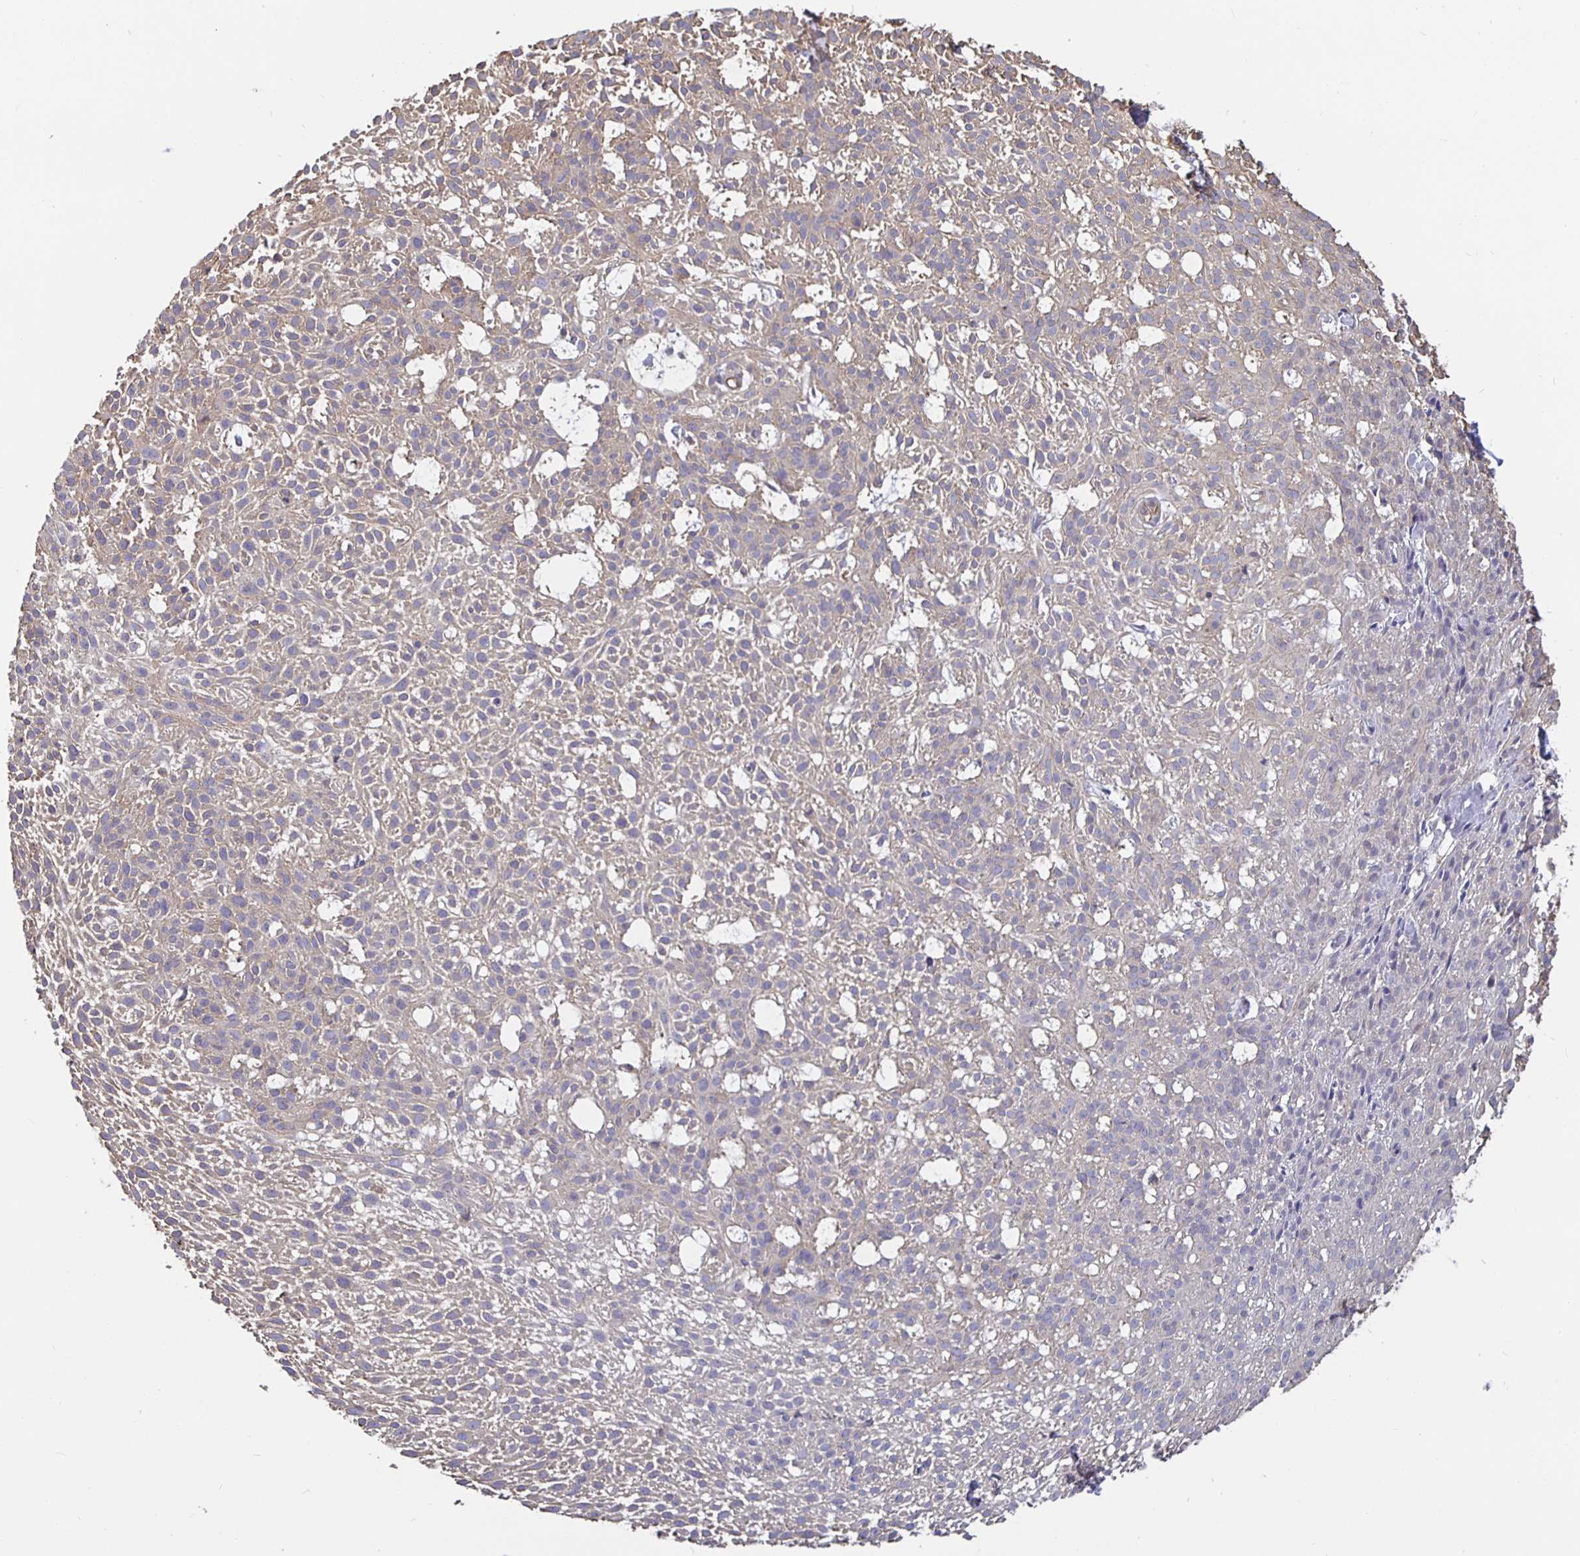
{"staining": {"intensity": "negative", "quantity": "none", "location": "none"}, "tissue": "skin cancer", "cell_type": "Tumor cells", "image_type": "cancer", "snomed": [{"axis": "morphology", "description": "Basal cell carcinoma"}, {"axis": "topography", "description": "Skin"}], "caption": "The histopathology image demonstrates no significant positivity in tumor cells of skin cancer.", "gene": "ARHGEF39", "patient": {"sex": "female", "age": 78}}